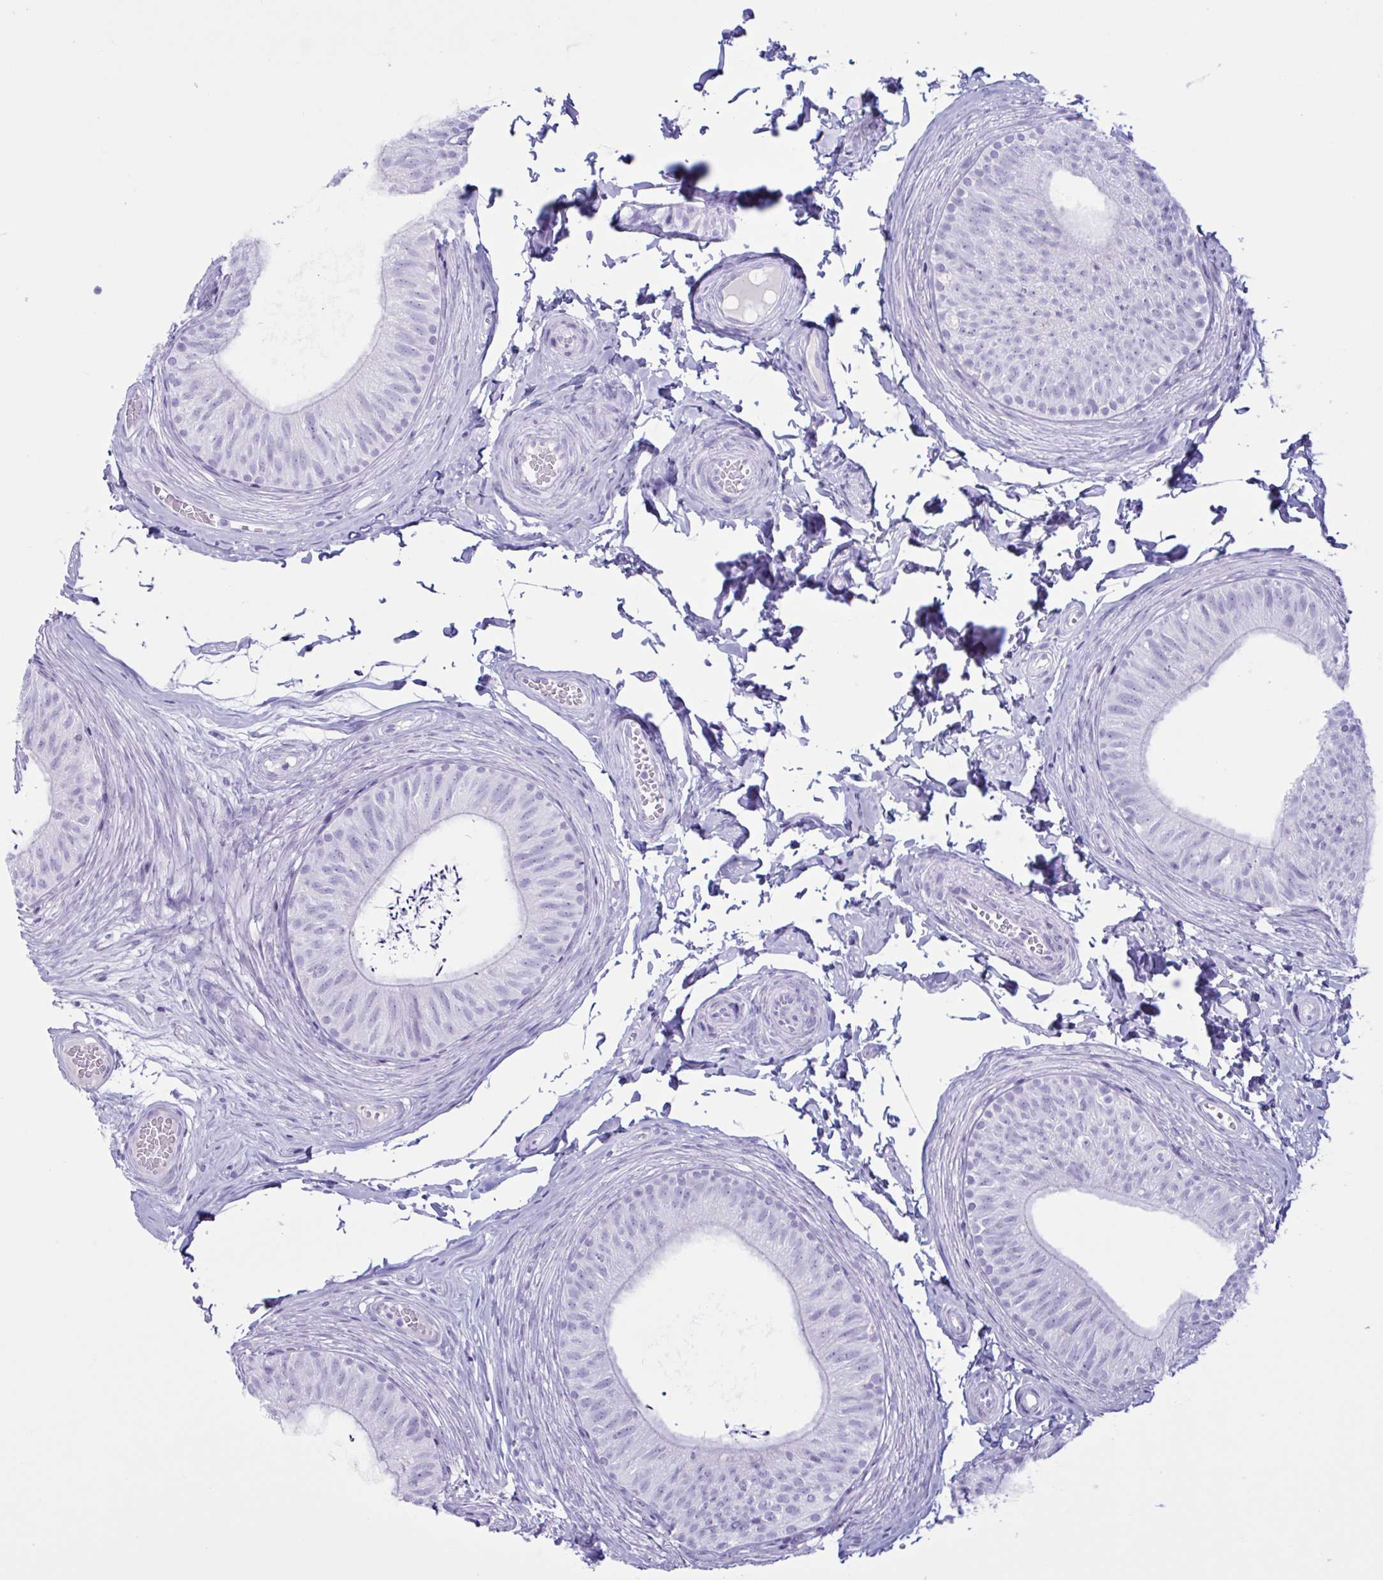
{"staining": {"intensity": "negative", "quantity": "none", "location": "none"}, "tissue": "epididymis", "cell_type": "Glandular cells", "image_type": "normal", "snomed": [{"axis": "morphology", "description": "Normal tissue, NOS"}, {"axis": "topography", "description": "Epididymis, spermatic cord, NOS"}, {"axis": "topography", "description": "Epididymis"}, {"axis": "topography", "description": "Peripheral nerve tissue"}], "caption": "DAB (3,3'-diaminobenzidine) immunohistochemical staining of normal human epididymis exhibits no significant staining in glandular cells. The staining was performed using DAB to visualize the protein expression in brown, while the nuclei were stained in blue with hematoxylin (Magnification: 20x).", "gene": "MRGPRG", "patient": {"sex": "male", "age": 29}}